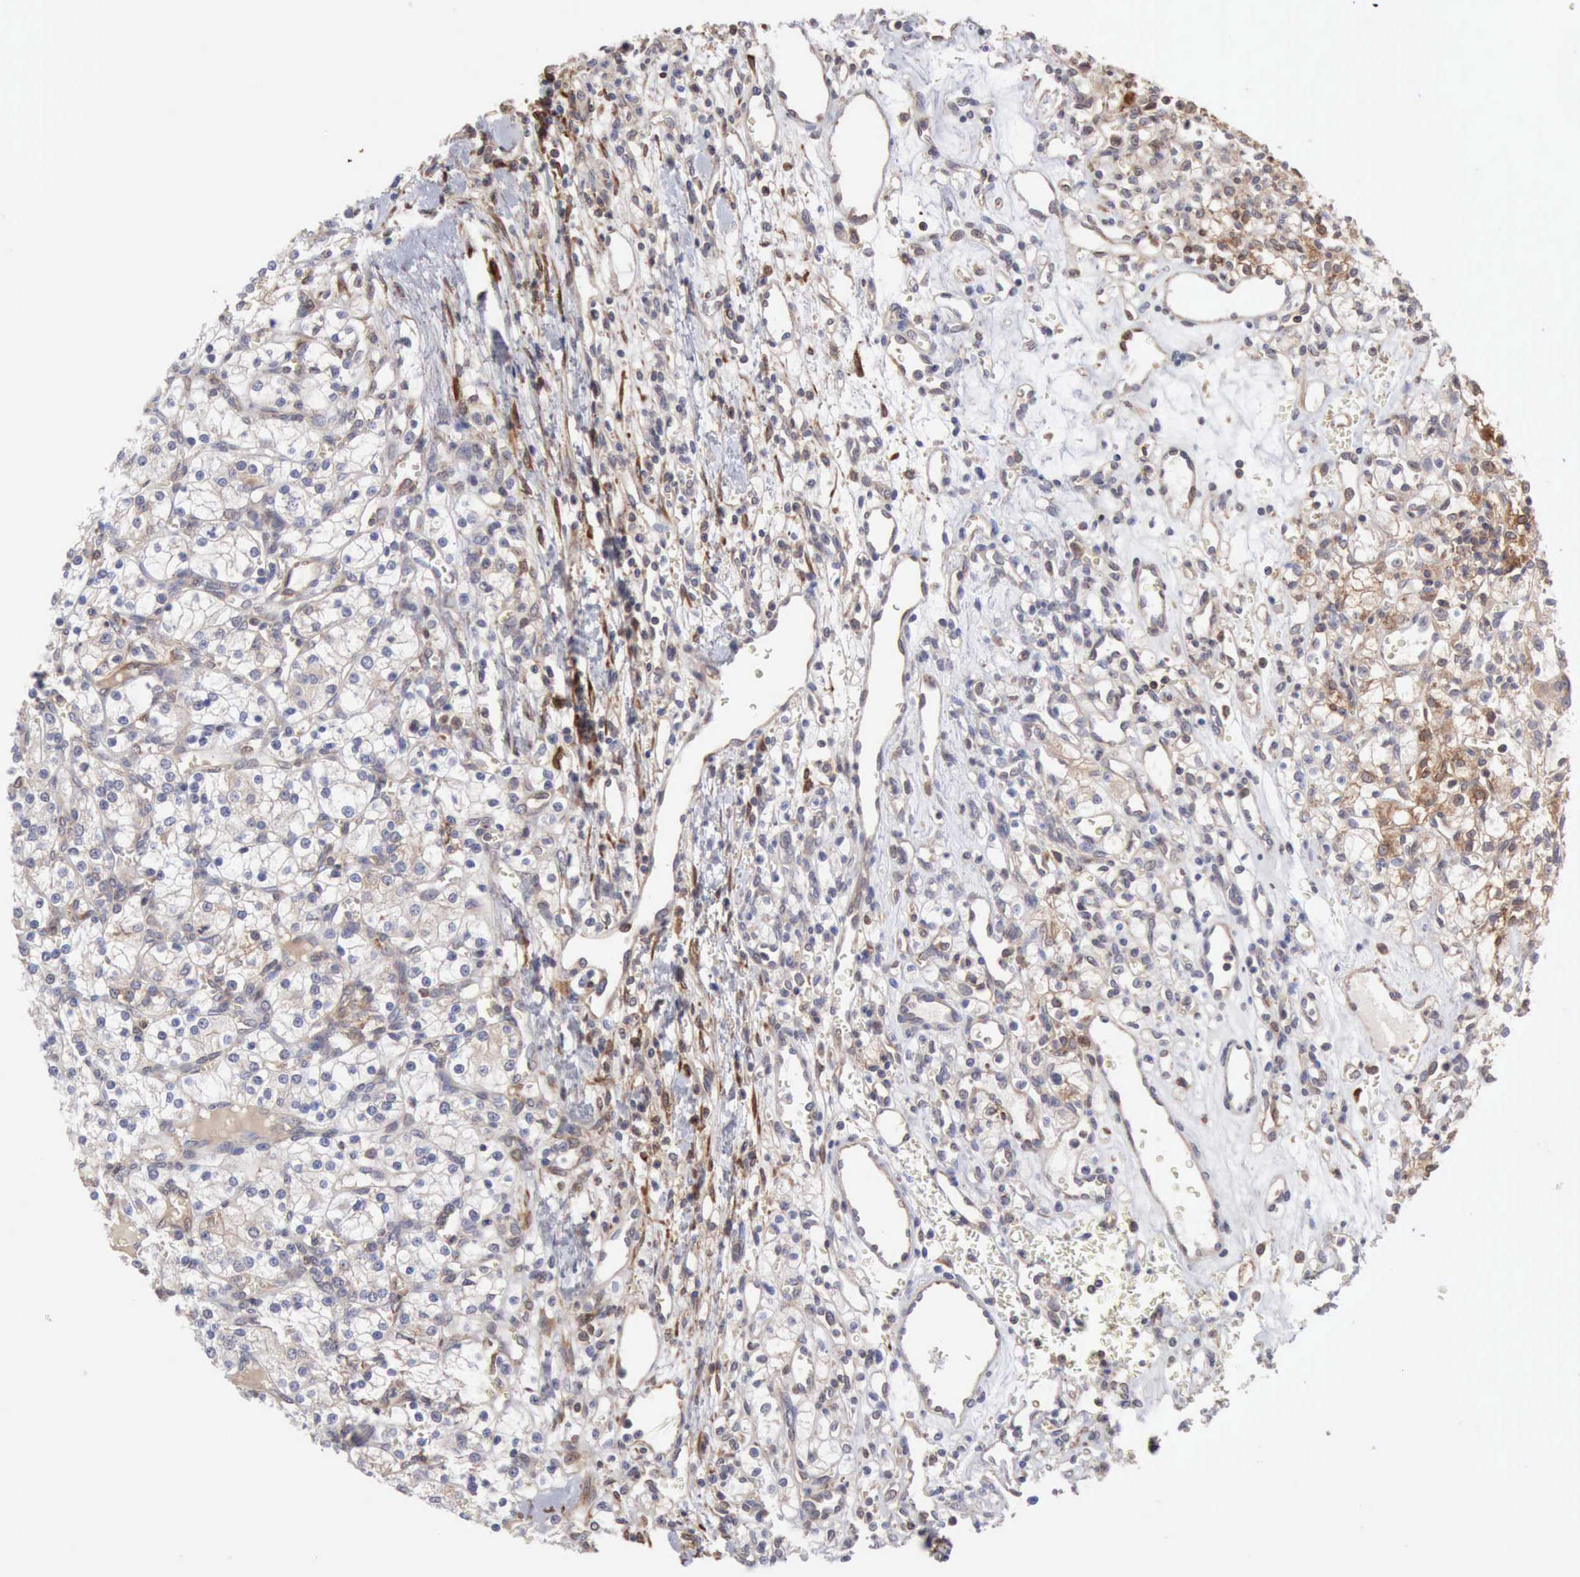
{"staining": {"intensity": "weak", "quantity": "<25%", "location": "cytoplasmic/membranous"}, "tissue": "renal cancer", "cell_type": "Tumor cells", "image_type": "cancer", "snomed": [{"axis": "morphology", "description": "Adenocarcinoma, NOS"}, {"axis": "topography", "description": "Kidney"}], "caption": "A histopathology image of human renal cancer is negative for staining in tumor cells.", "gene": "APOL2", "patient": {"sex": "female", "age": 62}}